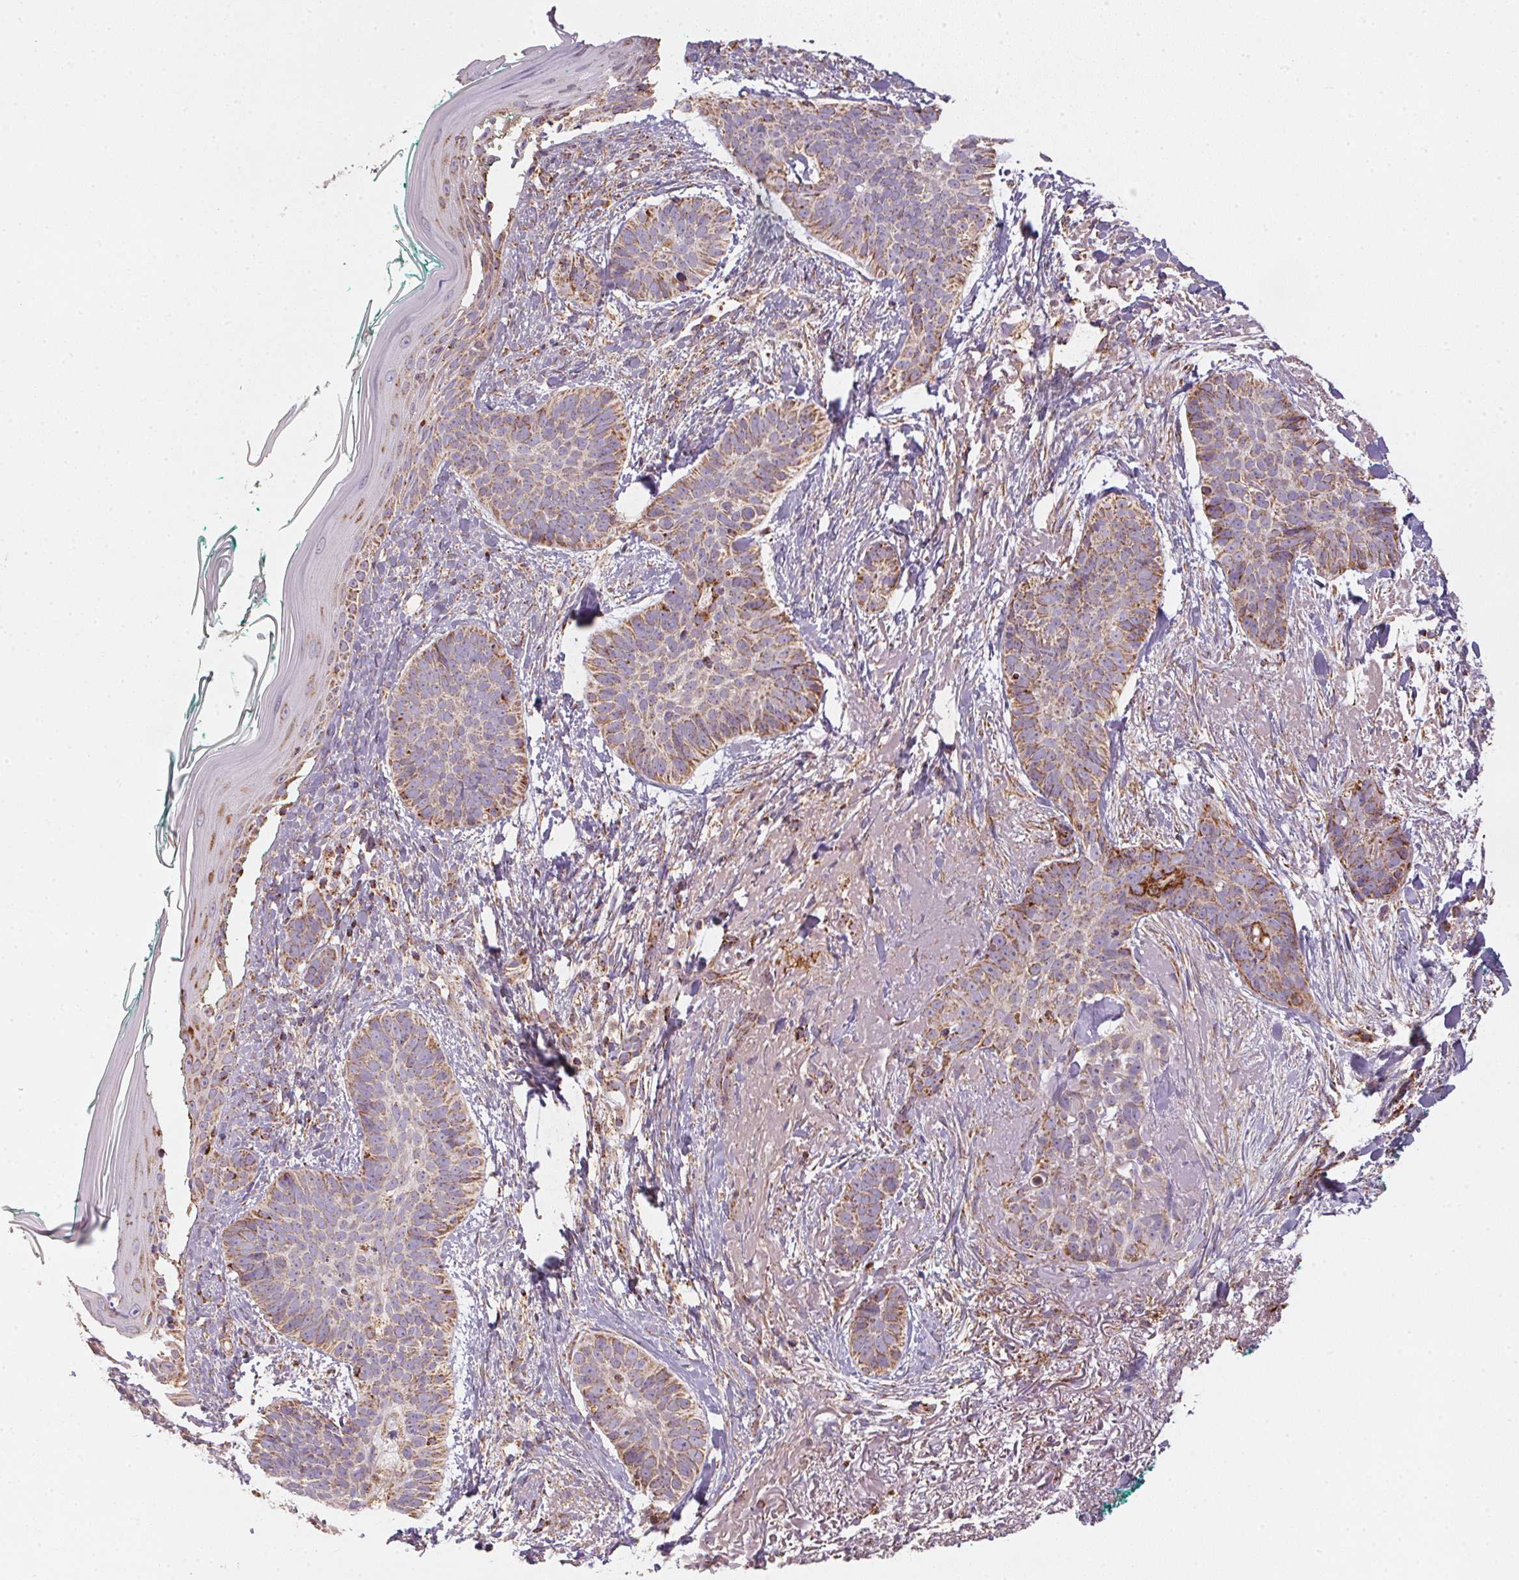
{"staining": {"intensity": "moderate", "quantity": "25%-75%", "location": "cytoplasmic/membranous"}, "tissue": "skin cancer", "cell_type": "Tumor cells", "image_type": "cancer", "snomed": [{"axis": "morphology", "description": "Basal cell carcinoma"}, {"axis": "topography", "description": "Skin"}, {"axis": "topography", "description": "Skin of face"}, {"axis": "topography", "description": "Skin of nose"}], "caption": "High-magnification brightfield microscopy of basal cell carcinoma (skin) stained with DAB (3,3'-diaminobenzidine) (brown) and counterstained with hematoxylin (blue). tumor cells exhibit moderate cytoplasmic/membranous positivity is seen in approximately25%-75% of cells. The staining was performed using DAB (3,3'-diaminobenzidine) to visualize the protein expression in brown, while the nuclei were stained in blue with hematoxylin (Magnification: 20x).", "gene": "NDUFS2", "patient": {"sex": "female", "age": 86}}